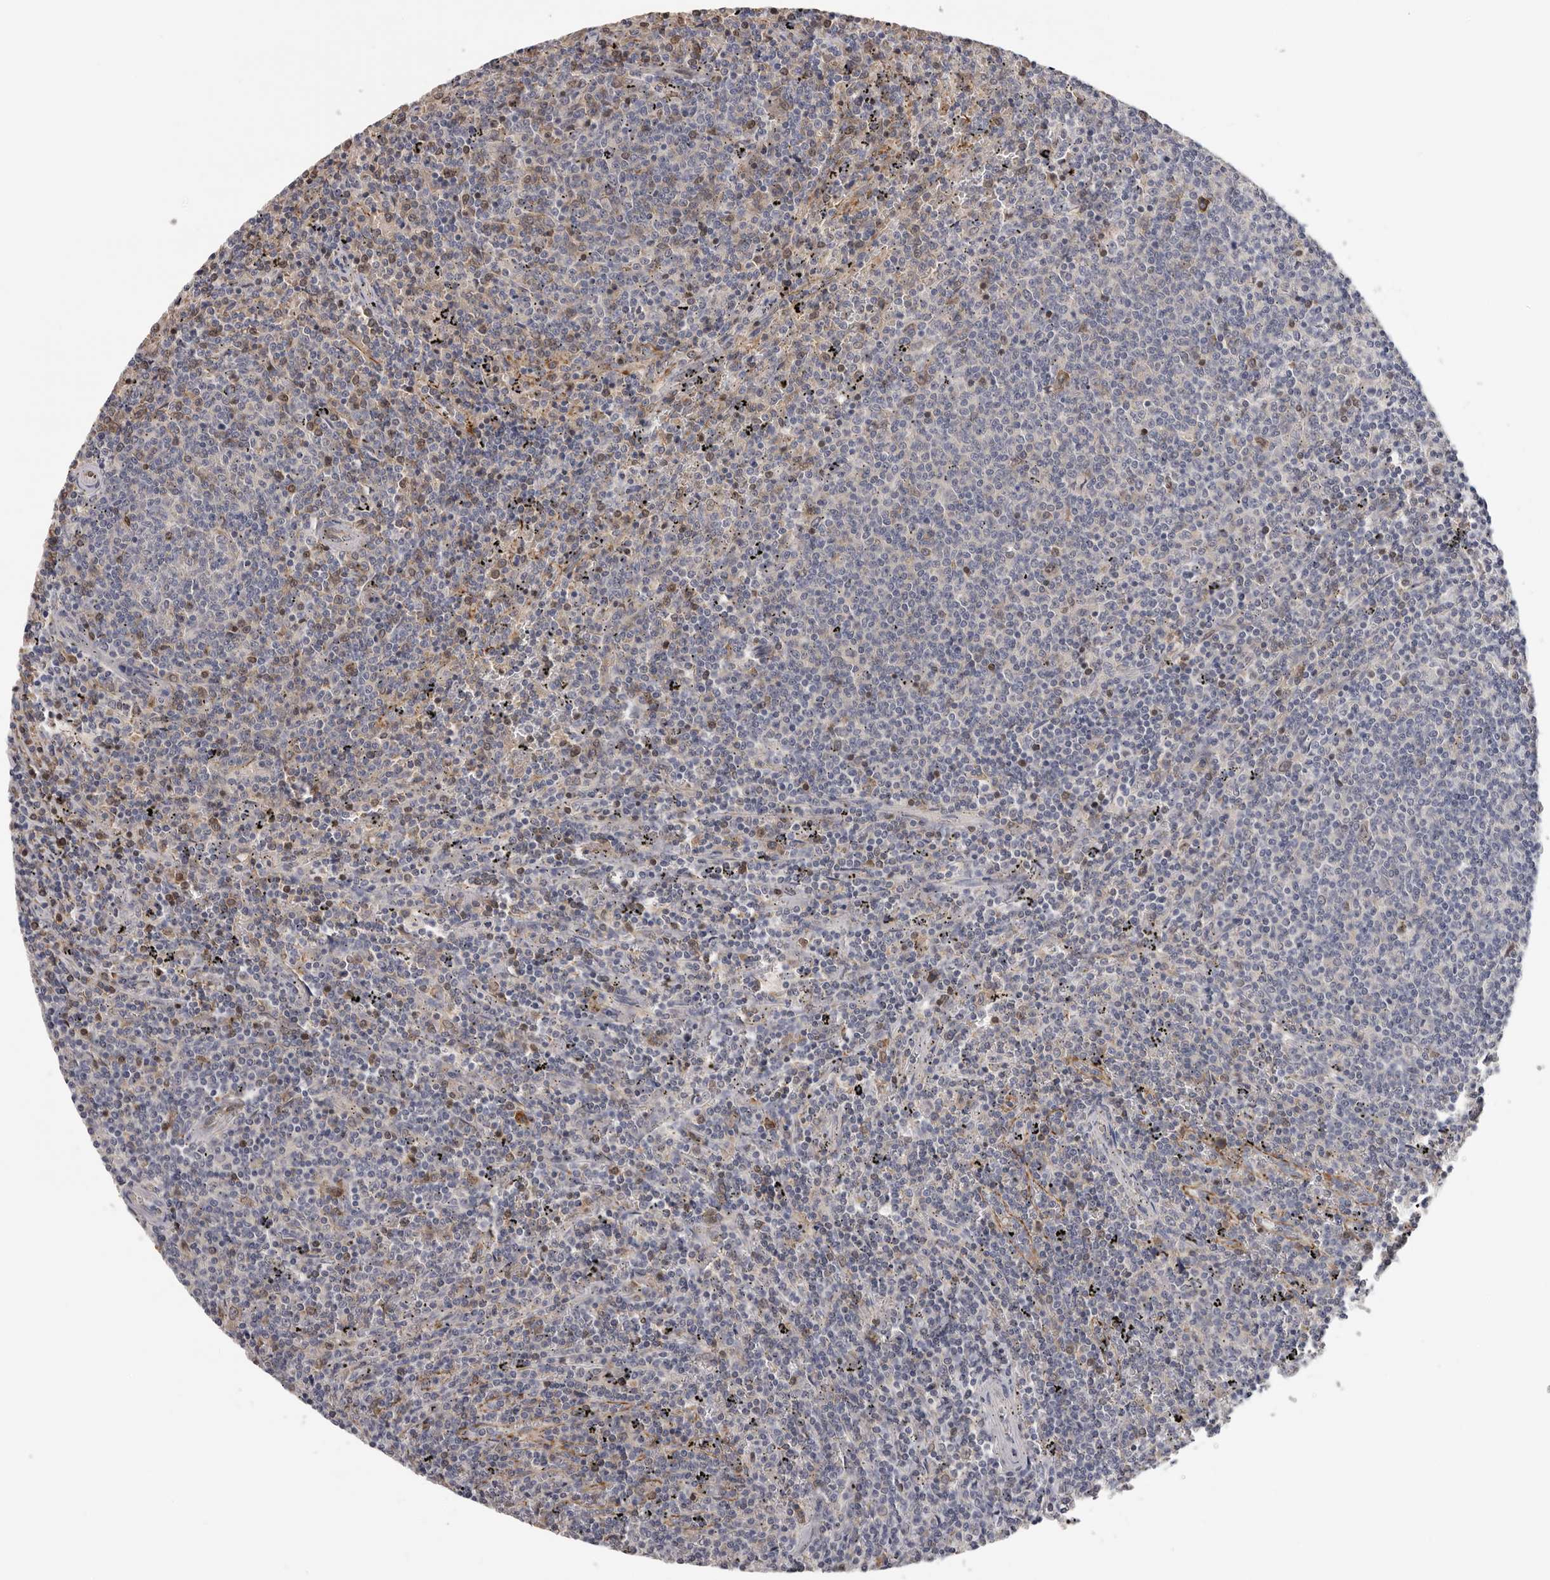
{"staining": {"intensity": "negative", "quantity": "none", "location": "none"}, "tissue": "lymphoma", "cell_type": "Tumor cells", "image_type": "cancer", "snomed": [{"axis": "morphology", "description": "Malignant lymphoma, non-Hodgkin's type, Low grade"}, {"axis": "topography", "description": "Spleen"}], "caption": "Lymphoma was stained to show a protein in brown. There is no significant positivity in tumor cells. (IHC, brightfield microscopy, high magnification).", "gene": "KIF2B", "patient": {"sex": "female", "age": 50}}